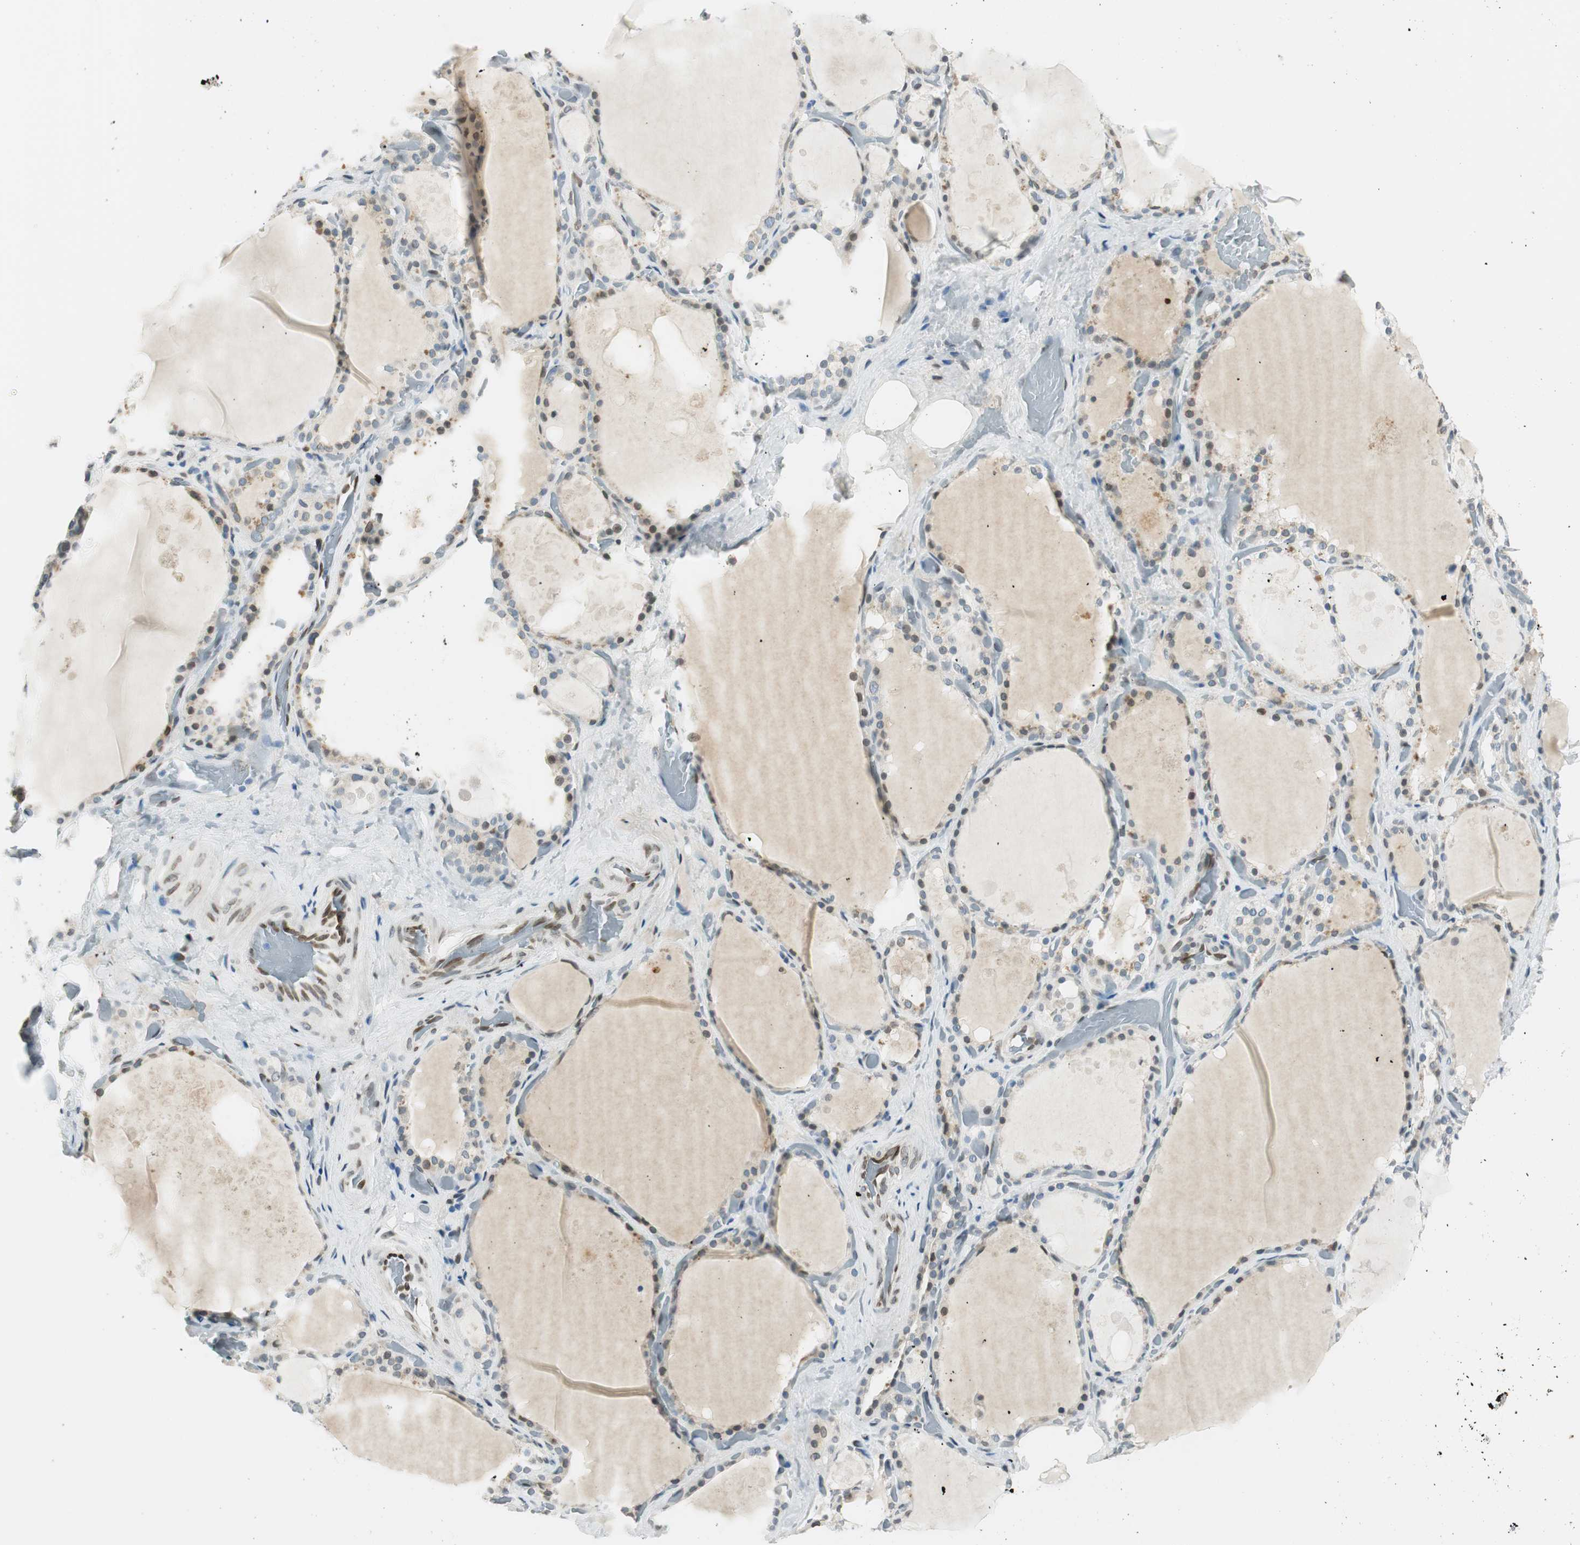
{"staining": {"intensity": "moderate", "quantity": "25%-75%", "location": "nuclear"}, "tissue": "thyroid gland", "cell_type": "Glandular cells", "image_type": "normal", "snomed": [{"axis": "morphology", "description": "Normal tissue, NOS"}, {"axis": "topography", "description": "Thyroid gland"}], "caption": "A brown stain shows moderate nuclear expression of a protein in glandular cells of unremarkable human thyroid gland. Using DAB (3,3'-diaminobenzidine) (brown) and hematoxylin (blue) stains, captured at high magnification using brightfield microscopy.", "gene": "TMEM260", "patient": {"sex": "male", "age": 61}}